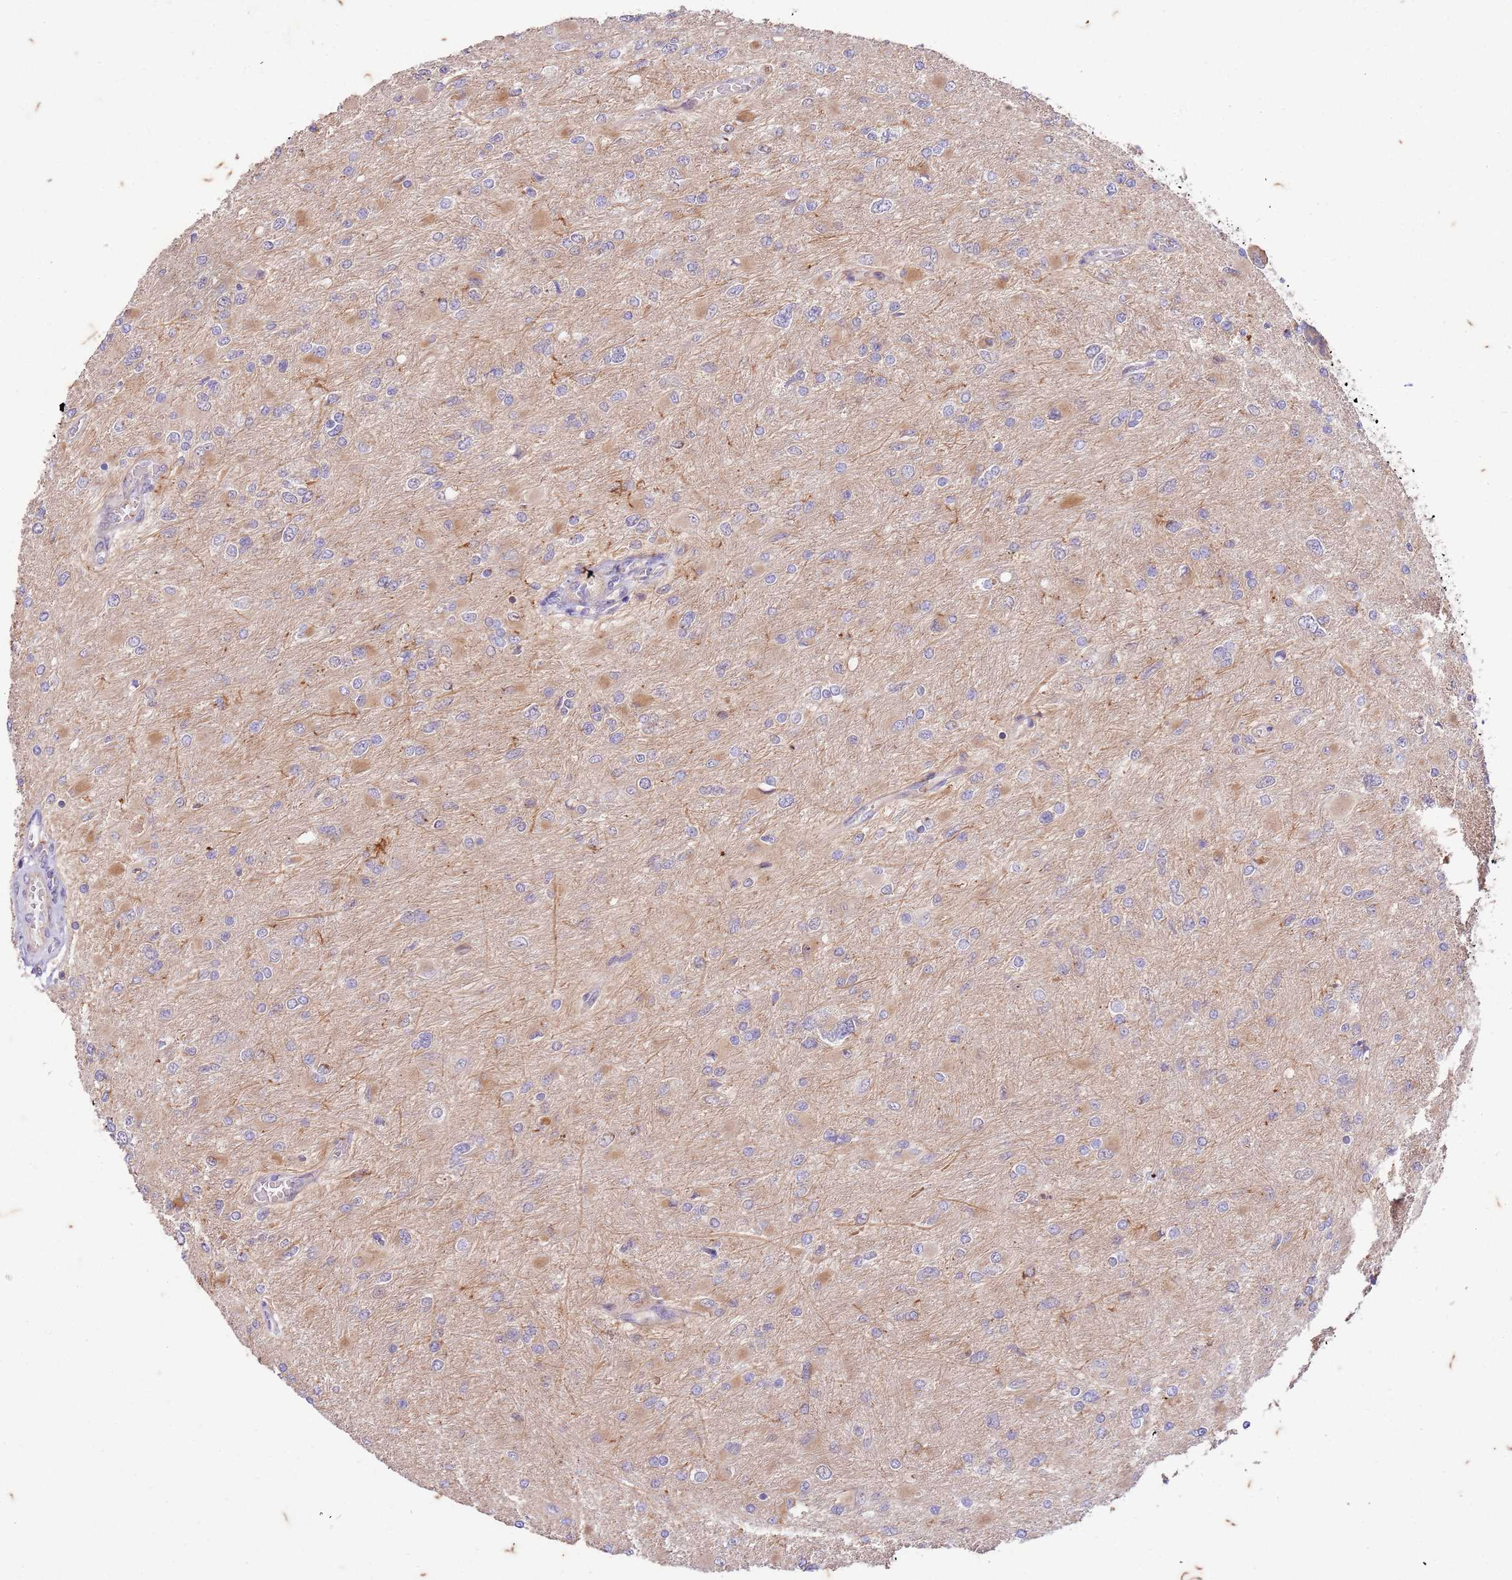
{"staining": {"intensity": "negative", "quantity": "none", "location": "none"}, "tissue": "glioma", "cell_type": "Tumor cells", "image_type": "cancer", "snomed": [{"axis": "morphology", "description": "Glioma, malignant, High grade"}, {"axis": "topography", "description": "Cerebral cortex"}], "caption": "DAB (3,3'-diaminobenzidine) immunohistochemical staining of glioma shows no significant staining in tumor cells. (Stains: DAB (3,3'-diaminobenzidine) immunohistochemistry (IHC) with hematoxylin counter stain, Microscopy: brightfield microscopy at high magnification).", "gene": "RAPGEF3", "patient": {"sex": "female", "age": 36}}